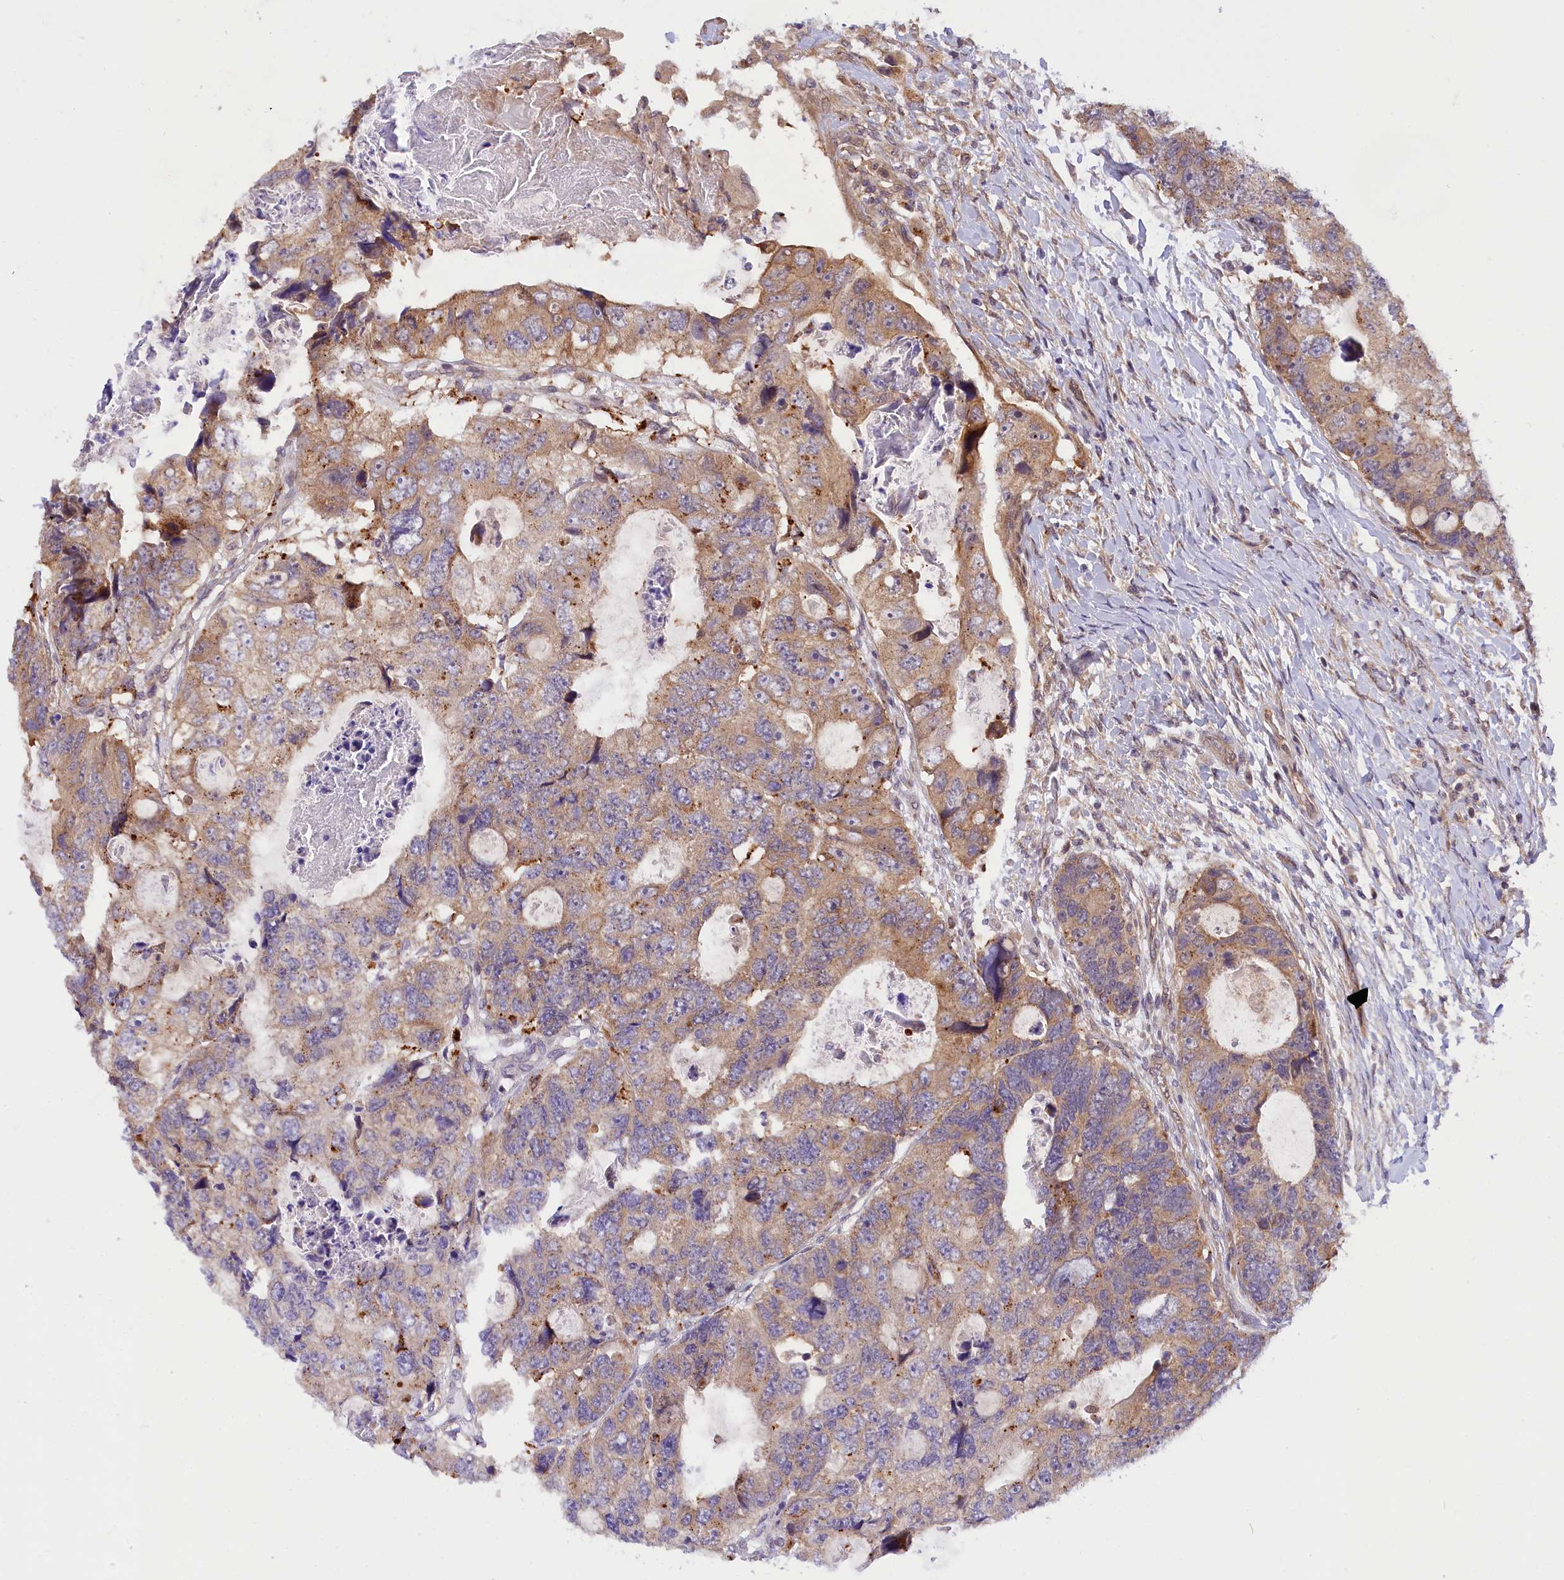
{"staining": {"intensity": "moderate", "quantity": "25%-75%", "location": "cytoplasmic/membranous"}, "tissue": "colorectal cancer", "cell_type": "Tumor cells", "image_type": "cancer", "snomed": [{"axis": "morphology", "description": "Adenocarcinoma, NOS"}, {"axis": "topography", "description": "Rectum"}], "caption": "Immunohistochemistry of colorectal cancer (adenocarcinoma) displays medium levels of moderate cytoplasmic/membranous staining in about 25%-75% of tumor cells.", "gene": "SAMD4A", "patient": {"sex": "male", "age": 59}}